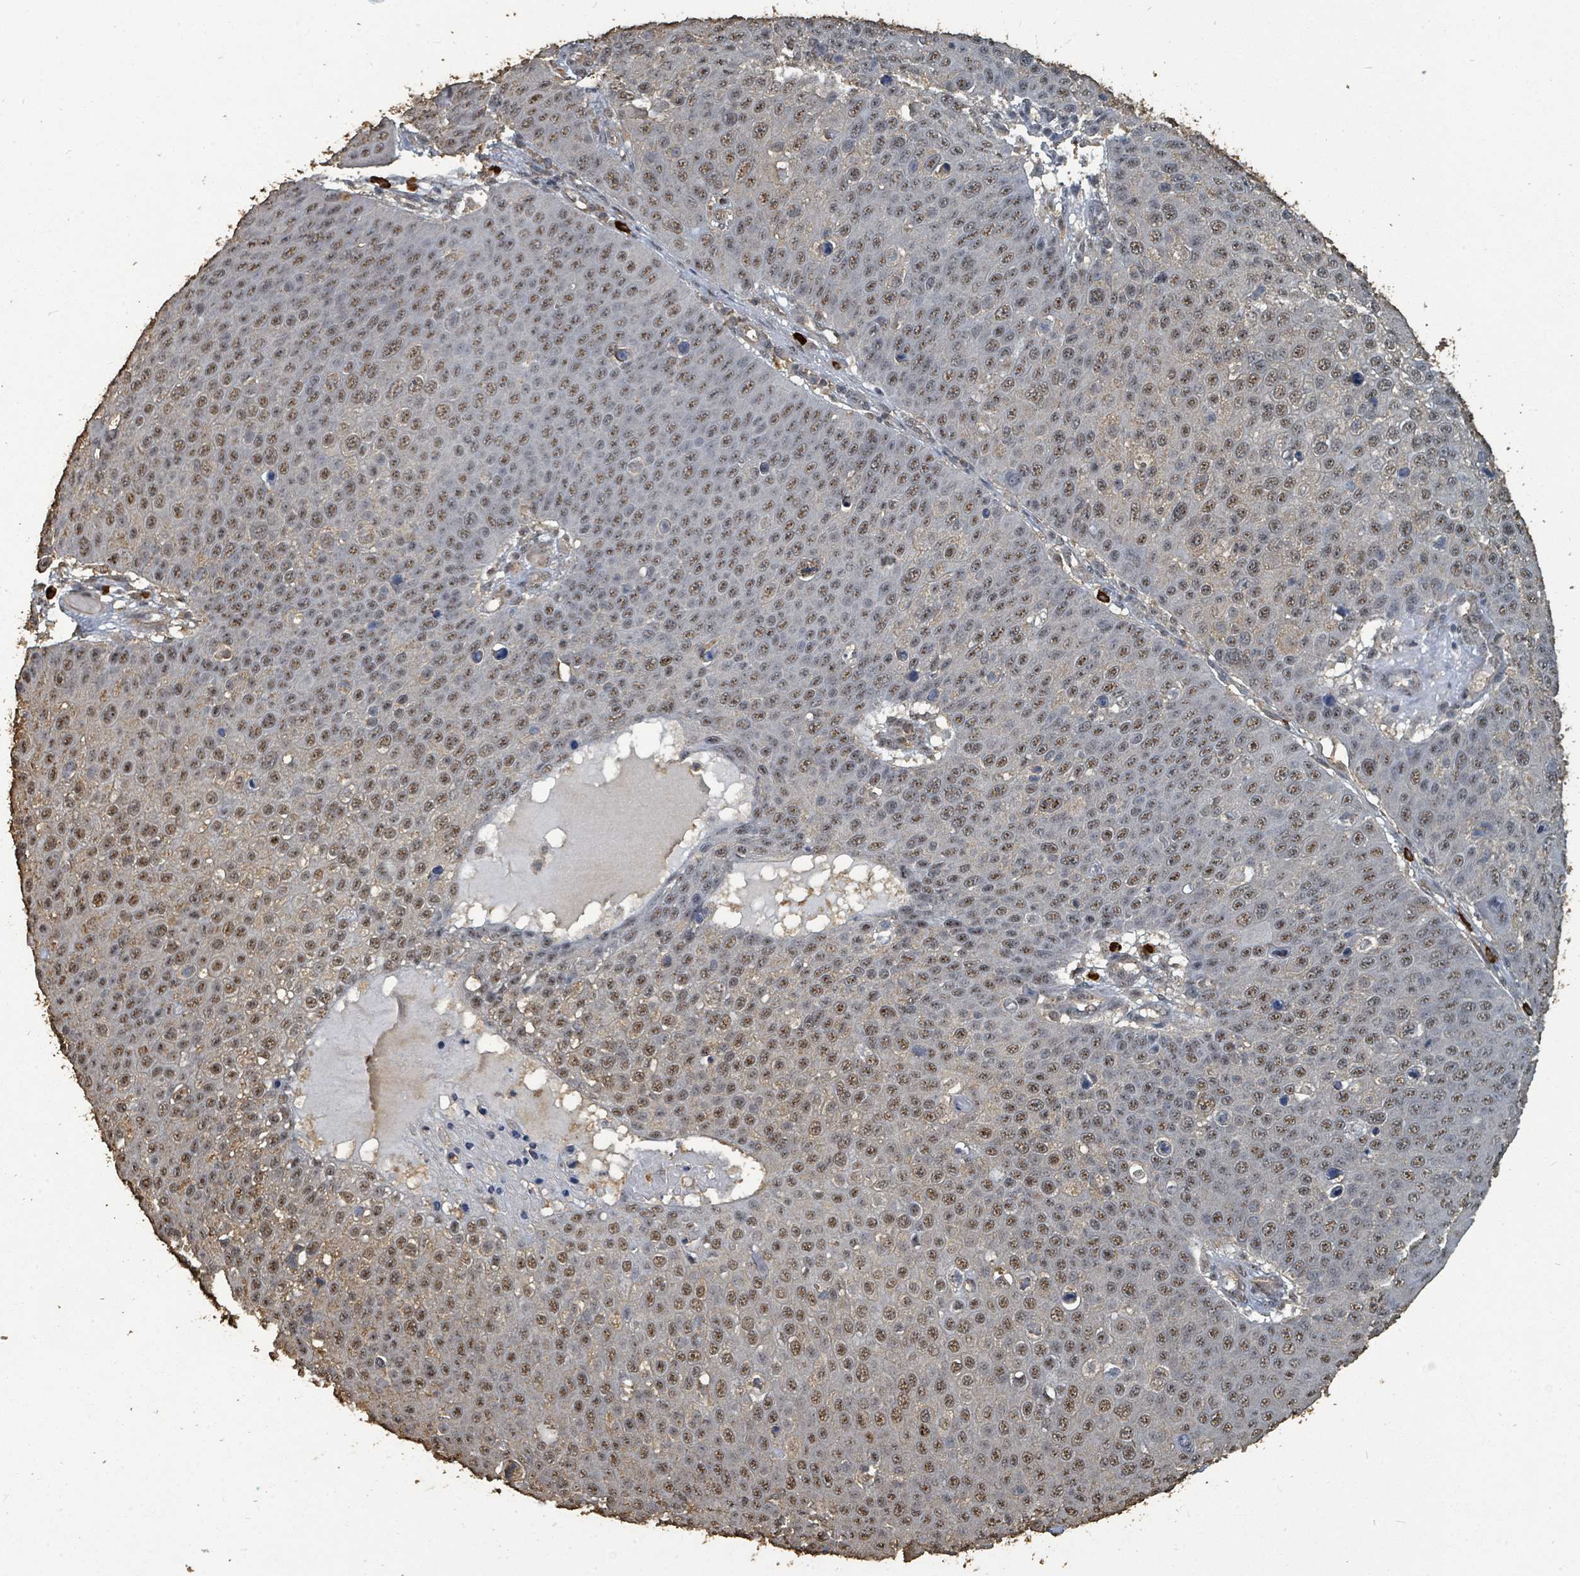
{"staining": {"intensity": "moderate", "quantity": ">75%", "location": "nuclear"}, "tissue": "skin cancer", "cell_type": "Tumor cells", "image_type": "cancer", "snomed": [{"axis": "morphology", "description": "Squamous cell carcinoma, NOS"}, {"axis": "topography", "description": "Skin"}], "caption": "Immunohistochemical staining of human skin squamous cell carcinoma displays medium levels of moderate nuclear protein staining in approximately >75% of tumor cells.", "gene": "C6orf52", "patient": {"sex": "male", "age": 71}}